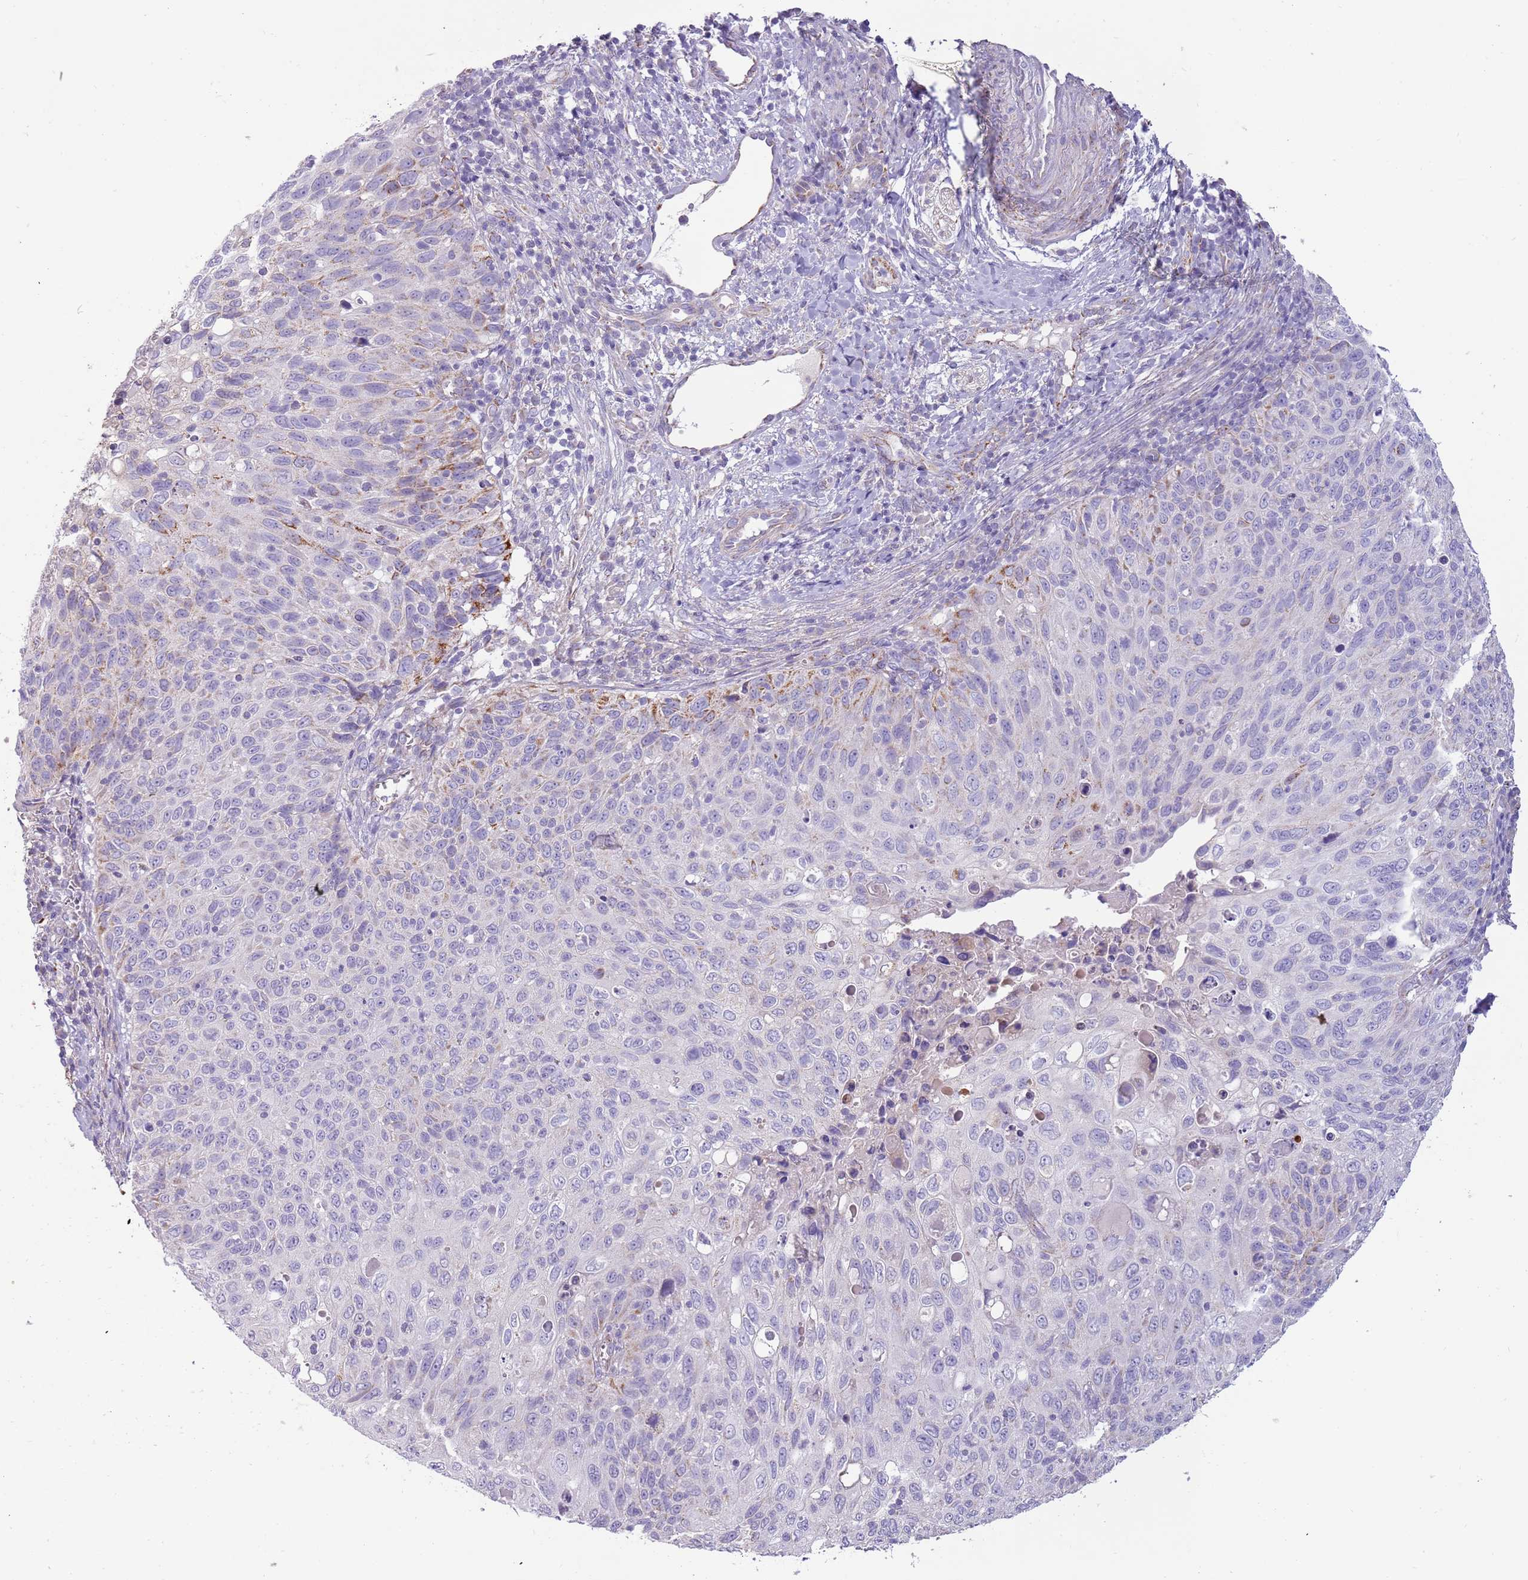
{"staining": {"intensity": "moderate", "quantity": "<25%", "location": "cytoplasmic/membranous"}, "tissue": "cervical cancer", "cell_type": "Tumor cells", "image_type": "cancer", "snomed": [{"axis": "morphology", "description": "Squamous cell carcinoma, NOS"}, {"axis": "topography", "description": "Cervix"}], "caption": "Brown immunohistochemical staining in cervical cancer displays moderate cytoplasmic/membranous expression in approximately <25% of tumor cells.", "gene": "RNF222", "patient": {"sex": "female", "age": 70}}